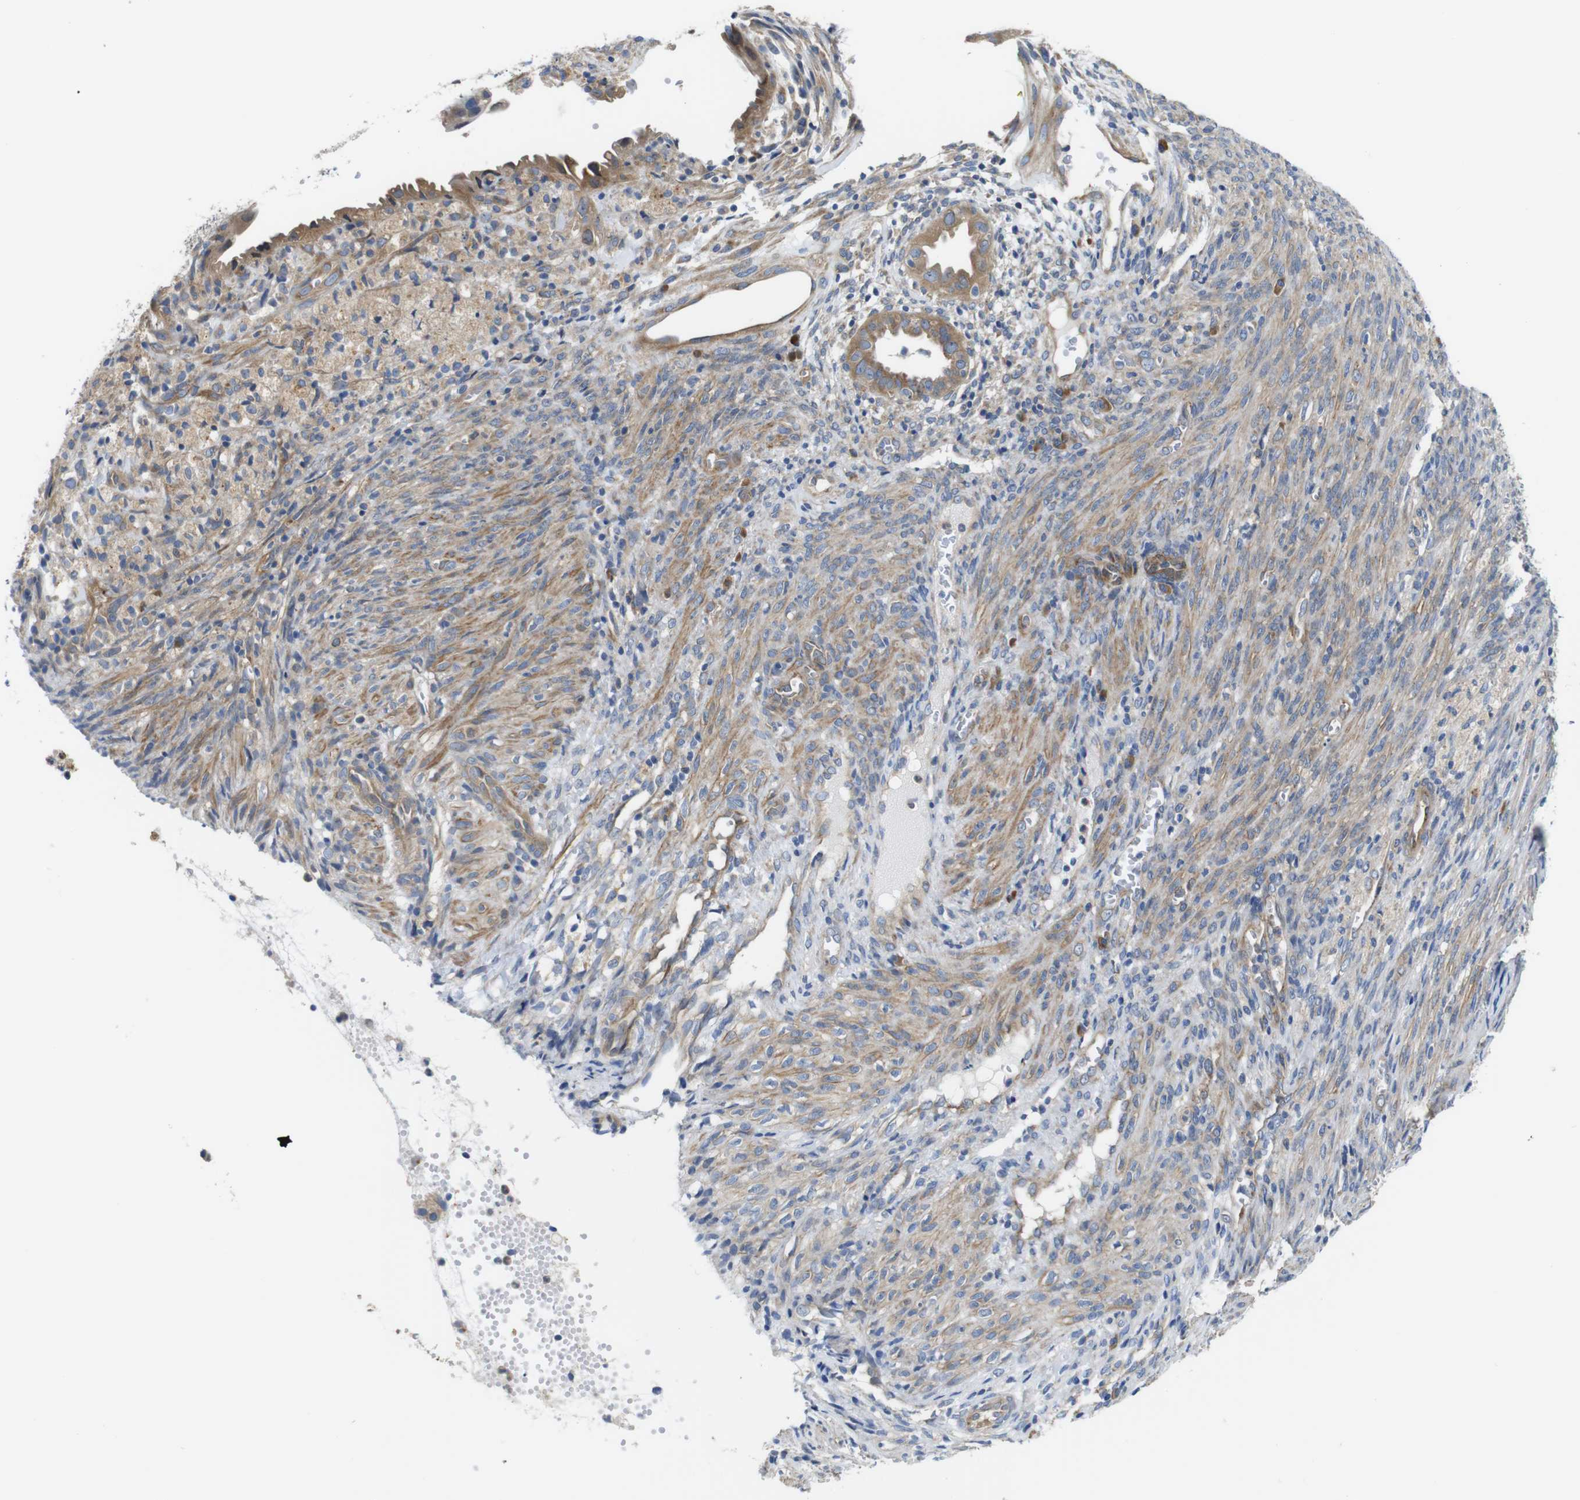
{"staining": {"intensity": "moderate", "quantity": ">75%", "location": "cytoplasmic/membranous"}, "tissue": "cervical cancer", "cell_type": "Tumor cells", "image_type": "cancer", "snomed": [{"axis": "morphology", "description": "Normal tissue, NOS"}, {"axis": "morphology", "description": "Adenocarcinoma, NOS"}, {"axis": "topography", "description": "Cervix"}, {"axis": "topography", "description": "Endometrium"}], "caption": "A brown stain shows moderate cytoplasmic/membranous expression of a protein in human cervical cancer (adenocarcinoma) tumor cells. The protein of interest is shown in brown color, while the nuclei are stained blue.", "gene": "DDRGK1", "patient": {"sex": "female", "age": 86}}